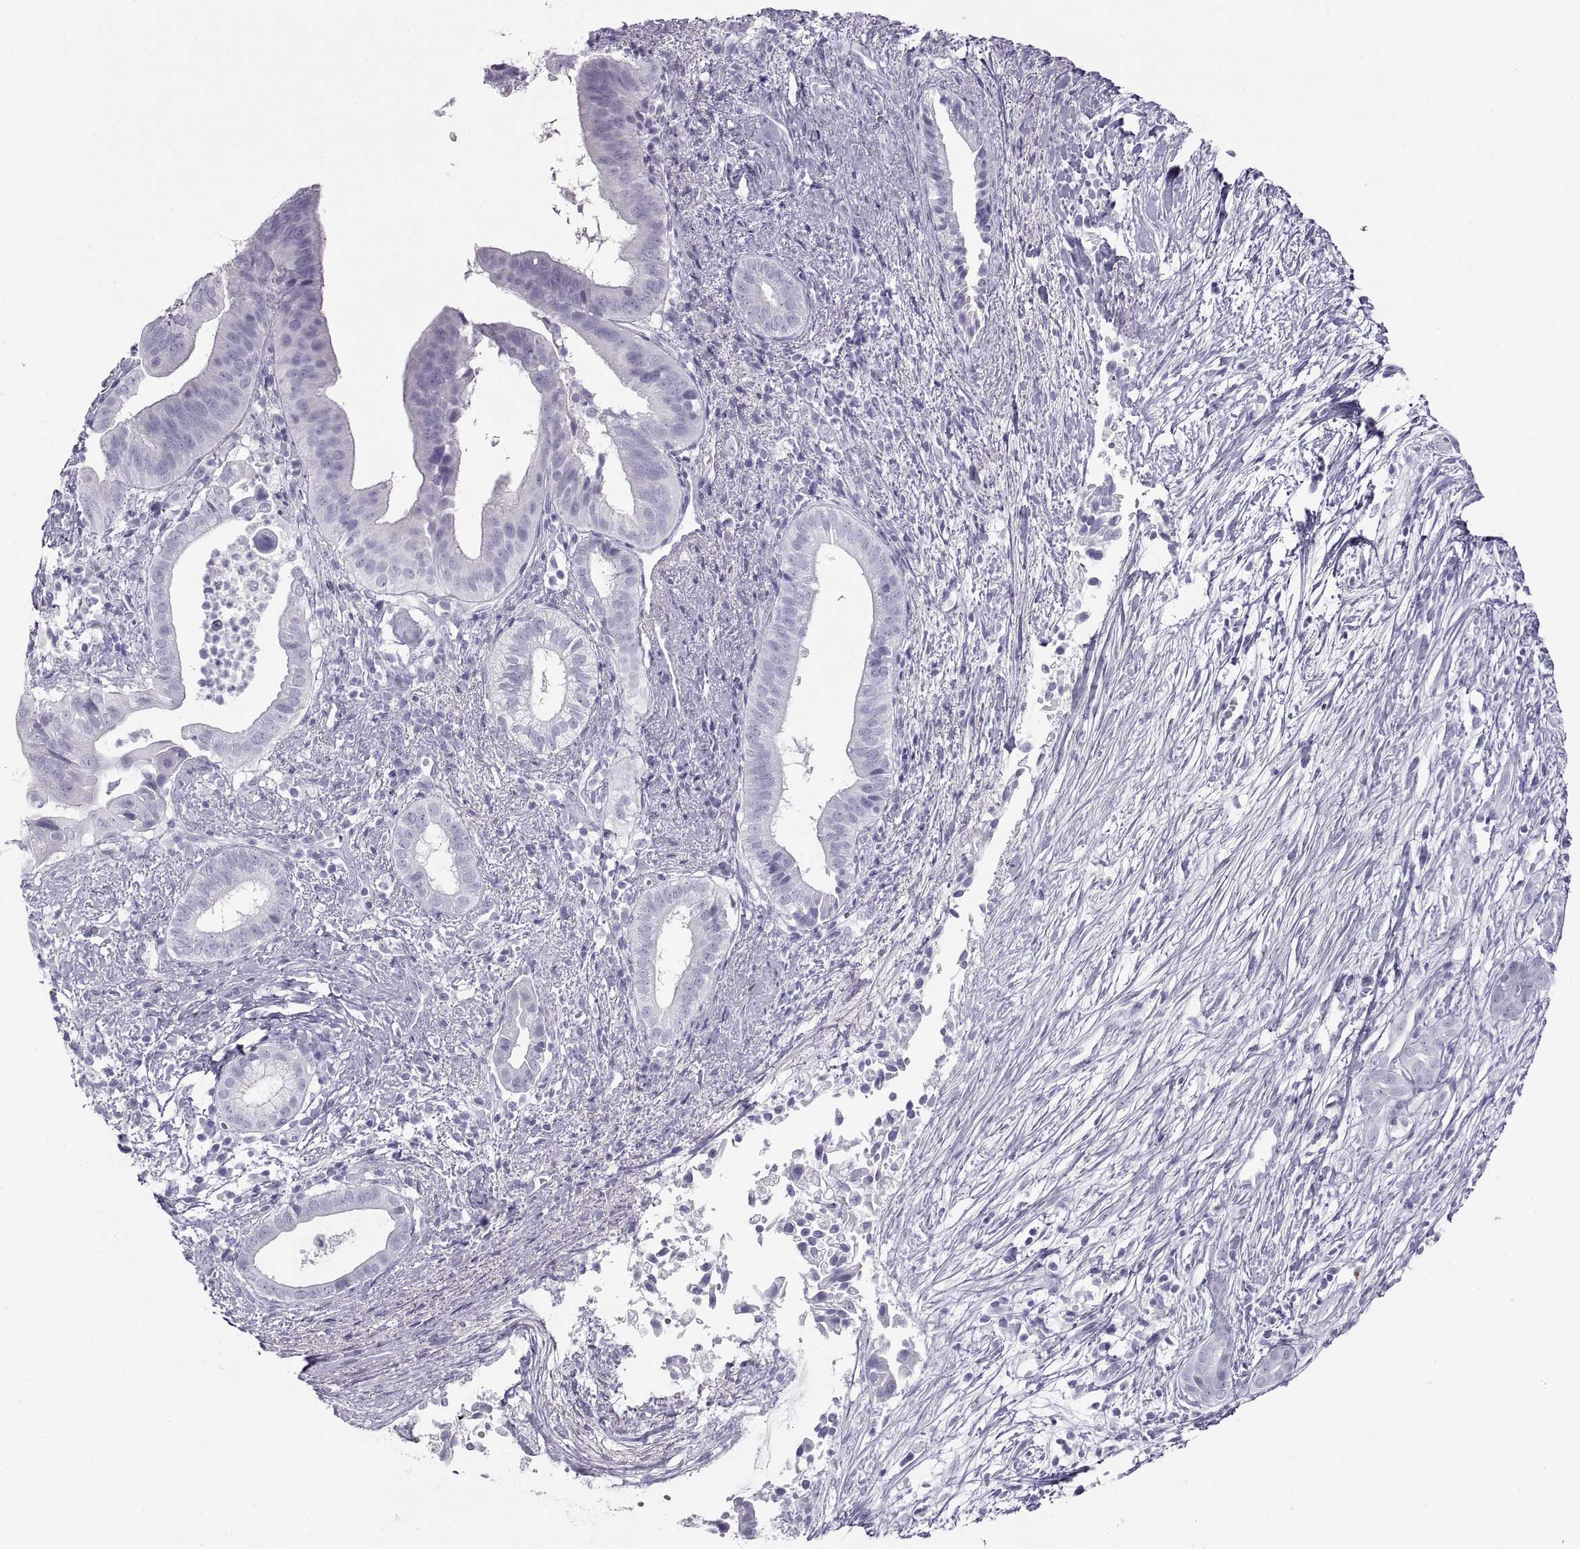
{"staining": {"intensity": "negative", "quantity": "none", "location": "none"}, "tissue": "pancreatic cancer", "cell_type": "Tumor cells", "image_type": "cancer", "snomed": [{"axis": "morphology", "description": "Adenocarcinoma, NOS"}, {"axis": "topography", "description": "Pancreas"}], "caption": "There is no significant expression in tumor cells of adenocarcinoma (pancreatic).", "gene": "SEMG1", "patient": {"sex": "male", "age": 61}}